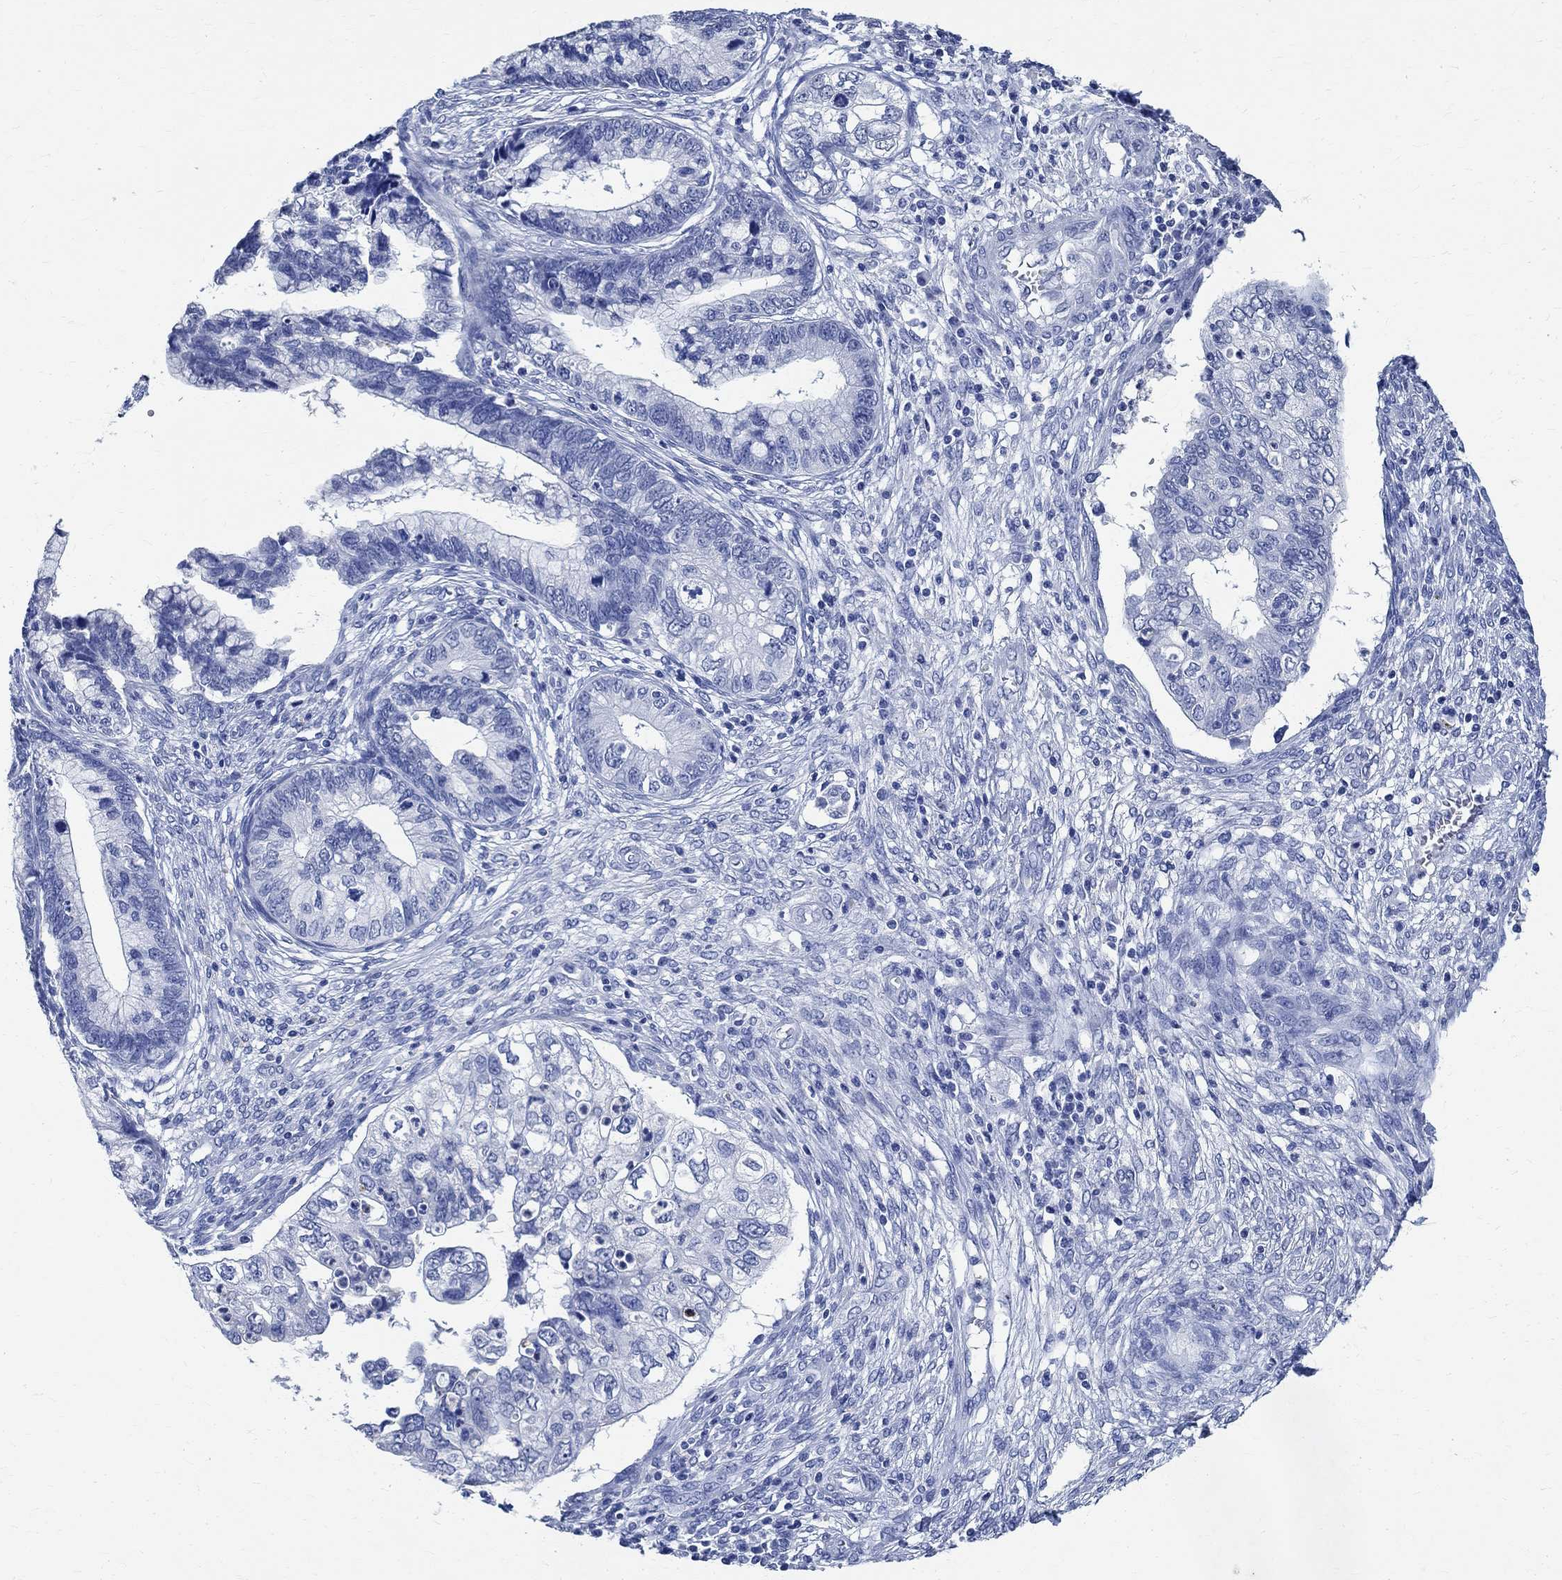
{"staining": {"intensity": "negative", "quantity": "none", "location": "none"}, "tissue": "cervical cancer", "cell_type": "Tumor cells", "image_type": "cancer", "snomed": [{"axis": "morphology", "description": "Adenocarcinoma, NOS"}, {"axis": "topography", "description": "Cervix"}], "caption": "Human cervical cancer stained for a protein using immunohistochemistry (IHC) demonstrates no positivity in tumor cells.", "gene": "TMEM221", "patient": {"sex": "female", "age": 44}}